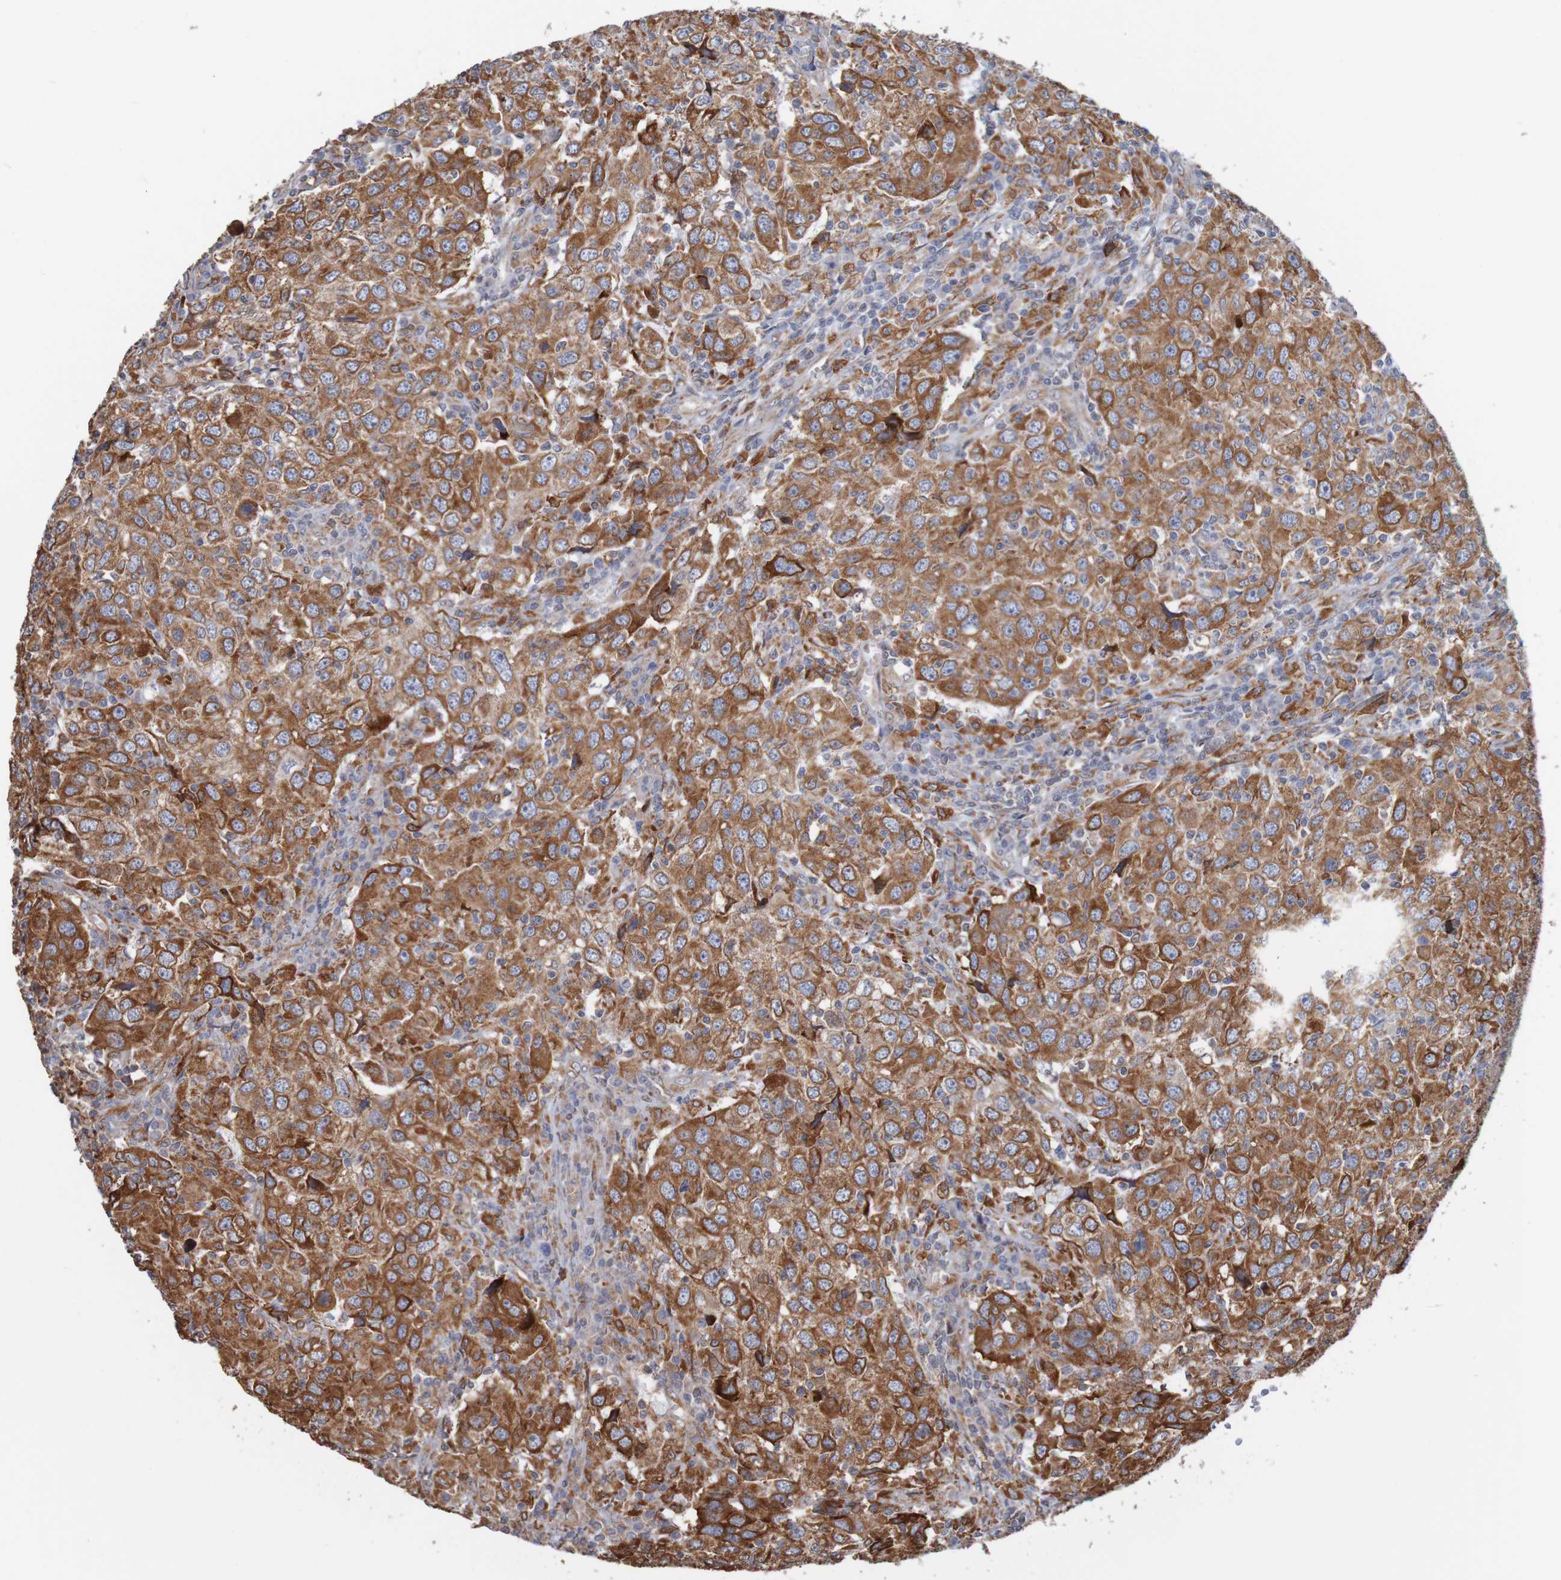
{"staining": {"intensity": "strong", "quantity": "<25%", "location": "cytoplasmic/membranous"}, "tissue": "head and neck cancer", "cell_type": "Tumor cells", "image_type": "cancer", "snomed": [{"axis": "morphology", "description": "Adenocarcinoma, NOS"}, {"axis": "topography", "description": "Salivary gland"}, {"axis": "topography", "description": "Head-Neck"}], "caption": "Tumor cells reveal strong cytoplasmic/membranous staining in approximately <25% of cells in head and neck cancer (adenocarcinoma).", "gene": "PDIA3", "patient": {"sex": "female", "age": 65}}